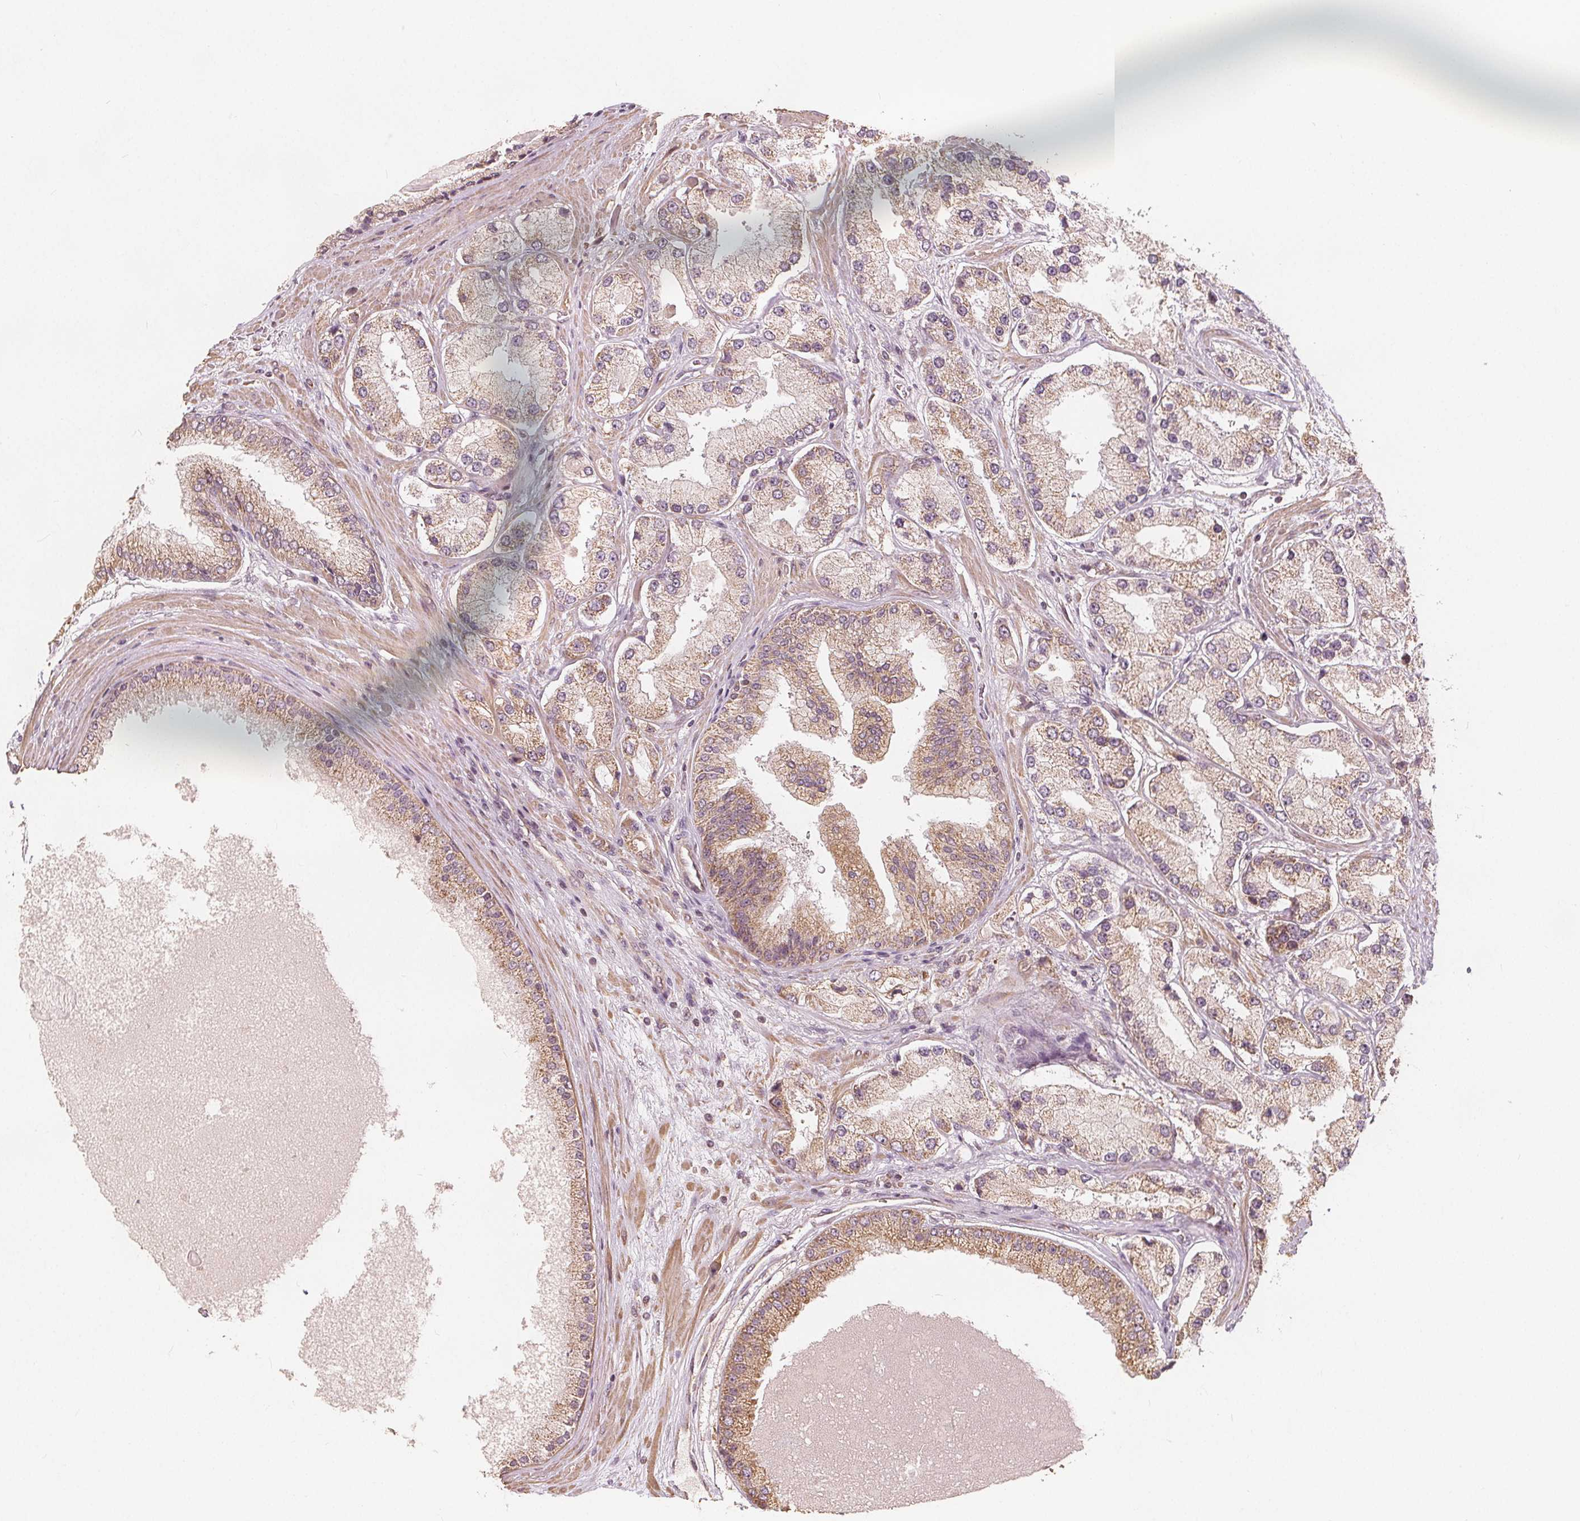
{"staining": {"intensity": "weak", "quantity": ">75%", "location": "cytoplasmic/membranous"}, "tissue": "prostate cancer", "cell_type": "Tumor cells", "image_type": "cancer", "snomed": [{"axis": "morphology", "description": "Adenocarcinoma, High grade"}, {"axis": "topography", "description": "Prostate"}], "caption": "Immunohistochemistry (IHC) micrograph of neoplastic tissue: prostate adenocarcinoma (high-grade) stained using immunohistochemistry (IHC) exhibits low levels of weak protein expression localized specifically in the cytoplasmic/membranous of tumor cells, appearing as a cytoplasmic/membranous brown color.", "gene": "PEX26", "patient": {"sex": "male", "age": 67}}